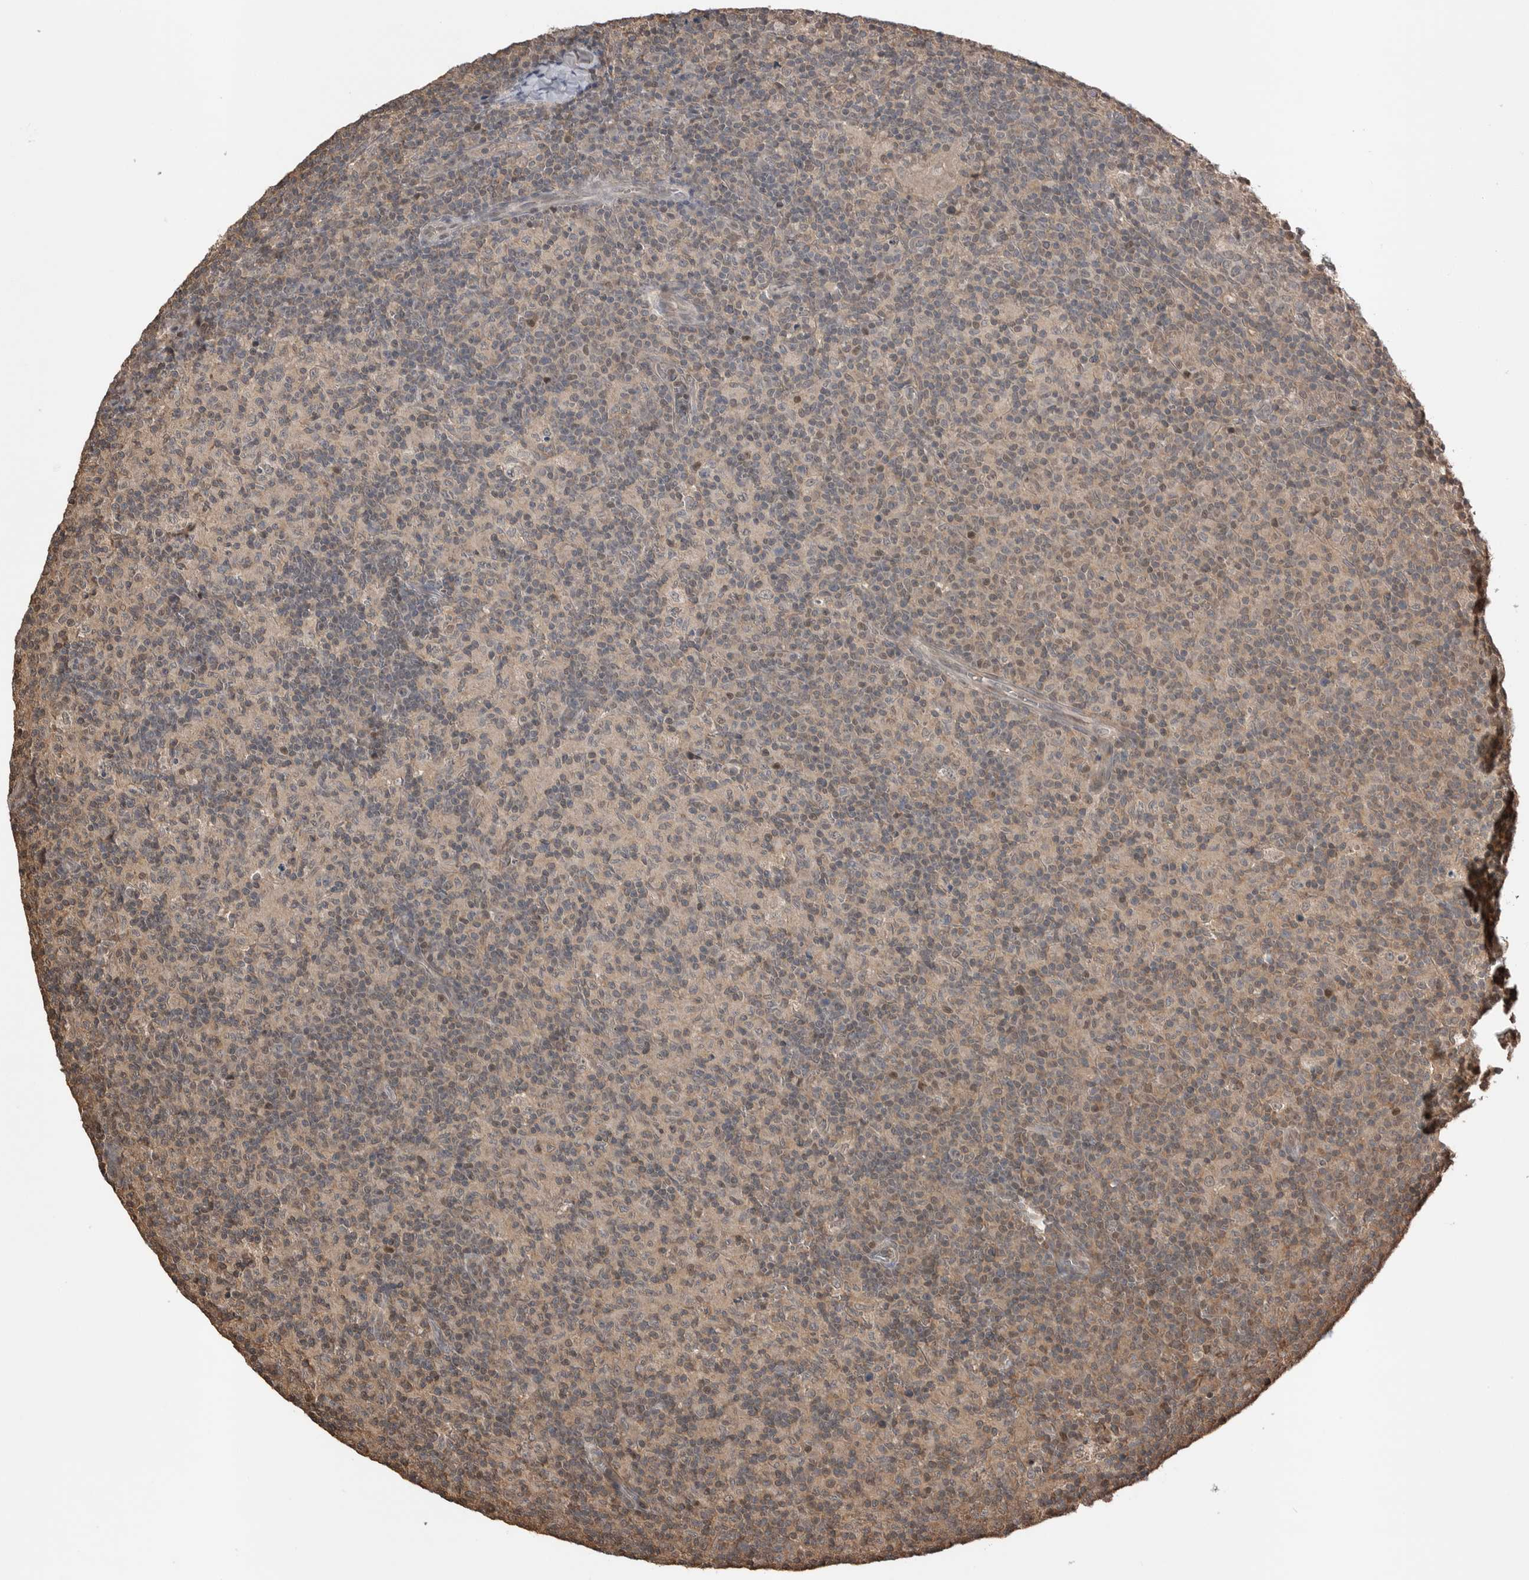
{"staining": {"intensity": "weak", "quantity": "25%-75%", "location": "cytoplasmic/membranous,nuclear"}, "tissue": "lymph node", "cell_type": "Germinal center cells", "image_type": "normal", "snomed": [{"axis": "morphology", "description": "Normal tissue, NOS"}, {"axis": "morphology", "description": "Inflammation, NOS"}, {"axis": "topography", "description": "Lymph node"}], "caption": "A low amount of weak cytoplasmic/membranous,nuclear staining is present in about 25%-75% of germinal center cells in unremarkable lymph node.", "gene": "PEAK1", "patient": {"sex": "male", "age": 55}}